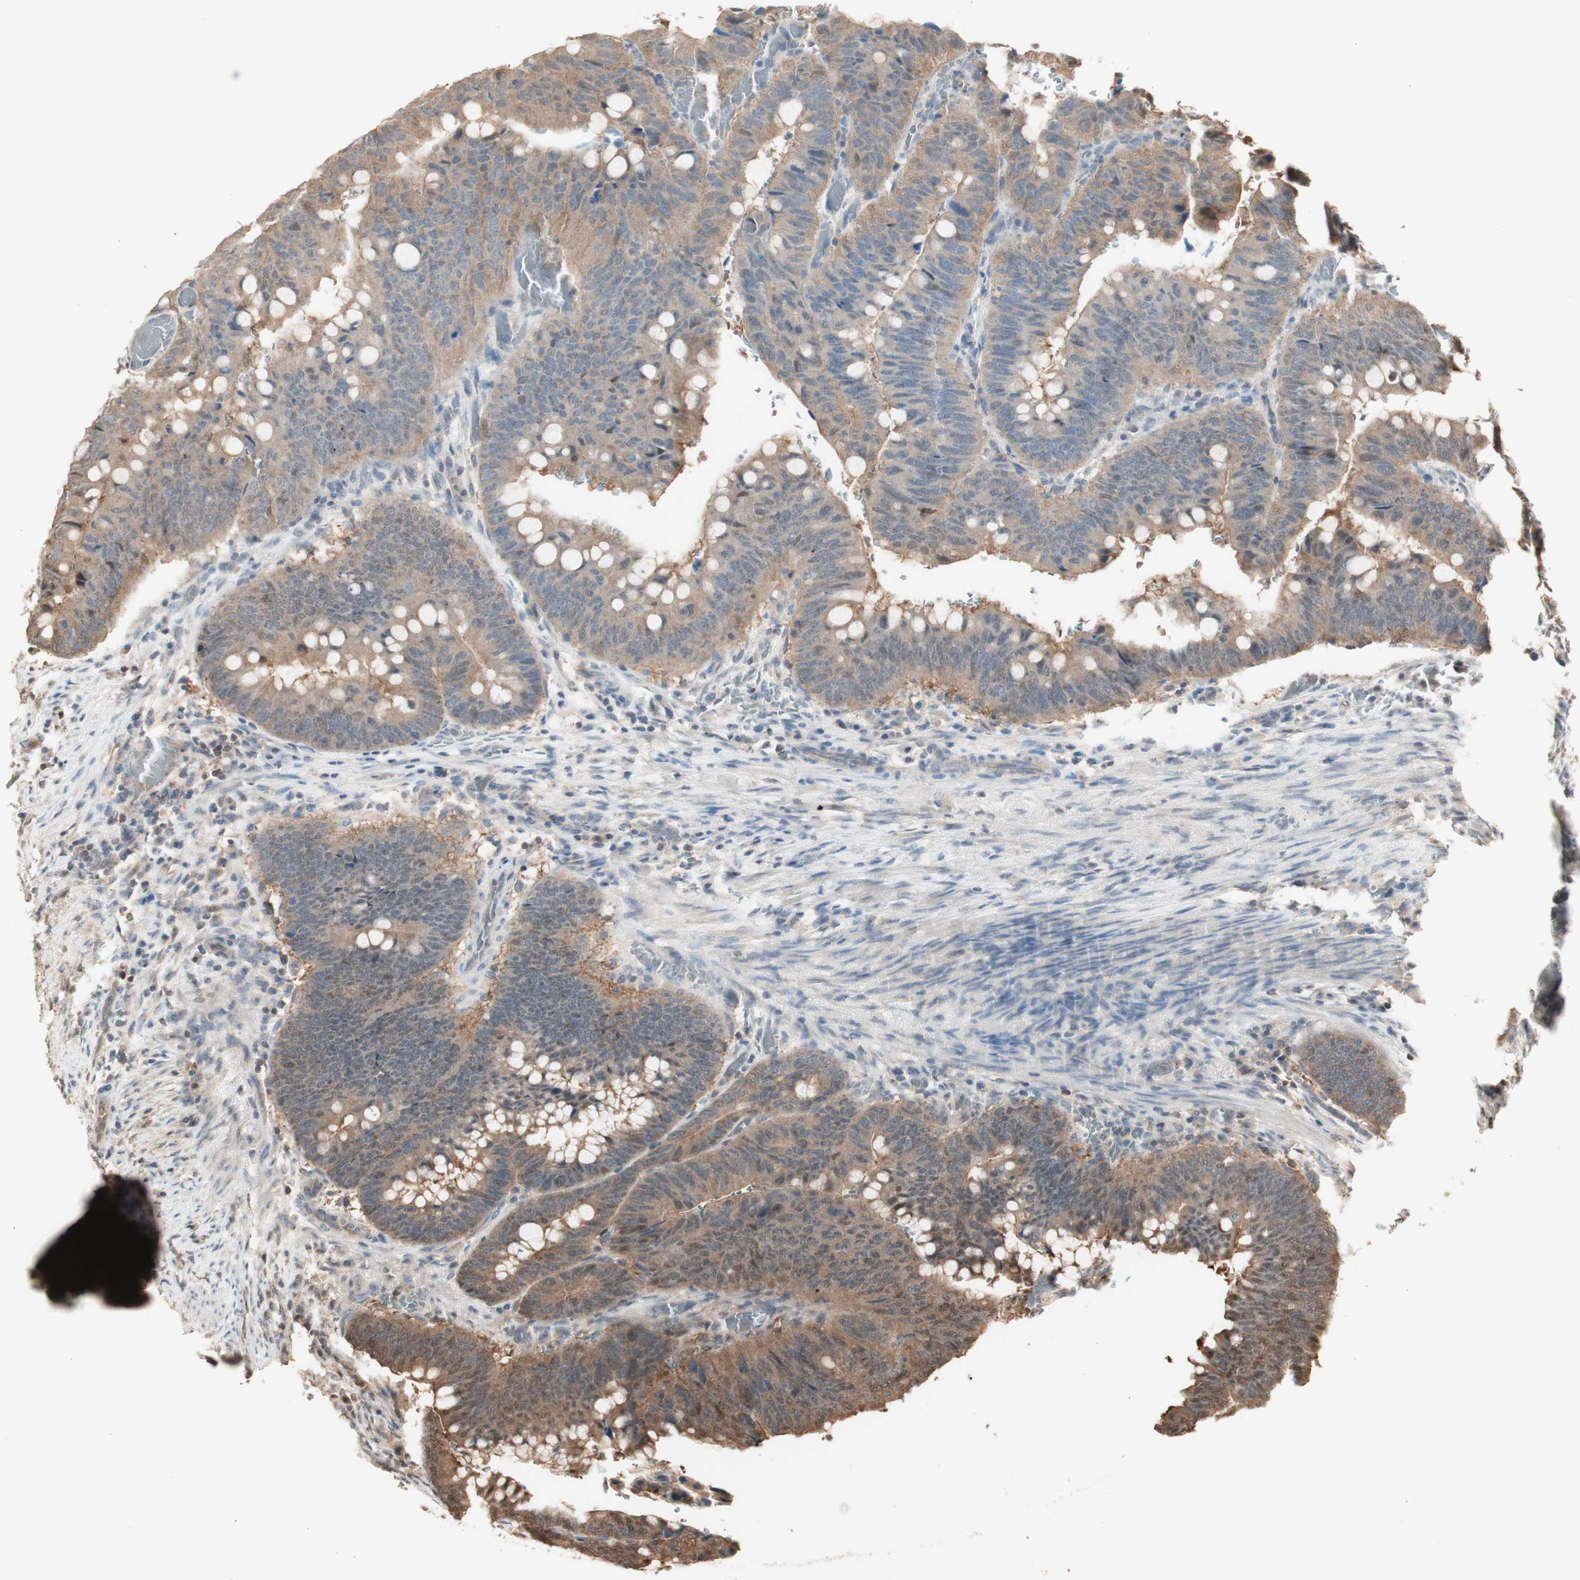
{"staining": {"intensity": "moderate", "quantity": "25%-75%", "location": "cytoplasmic/membranous"}, "tissue": "colorectal cancer", "cell_type": "Tumor cells", "image_type": "cancer", "snomed": [{"axis": "morphology", "description": "Normal tissue, NOS"}, {"axis": "morphology", "description": "Adenocarcinoma, NOS"}, {"axis": "topography", "description": "Rectum"}, {"axis": "topography", "description": "Peripheral nerve tissue"}], "caption": "Immunohistochemistry of human colorectal cancer (adenocarcinoma) demonstrates medium levels of moderate cytoplasmic/membranous expression in approximately 25%-75% of tumor cells.", "gene": "YWHAB", "patient": {"sex": "male", "age": 92}}